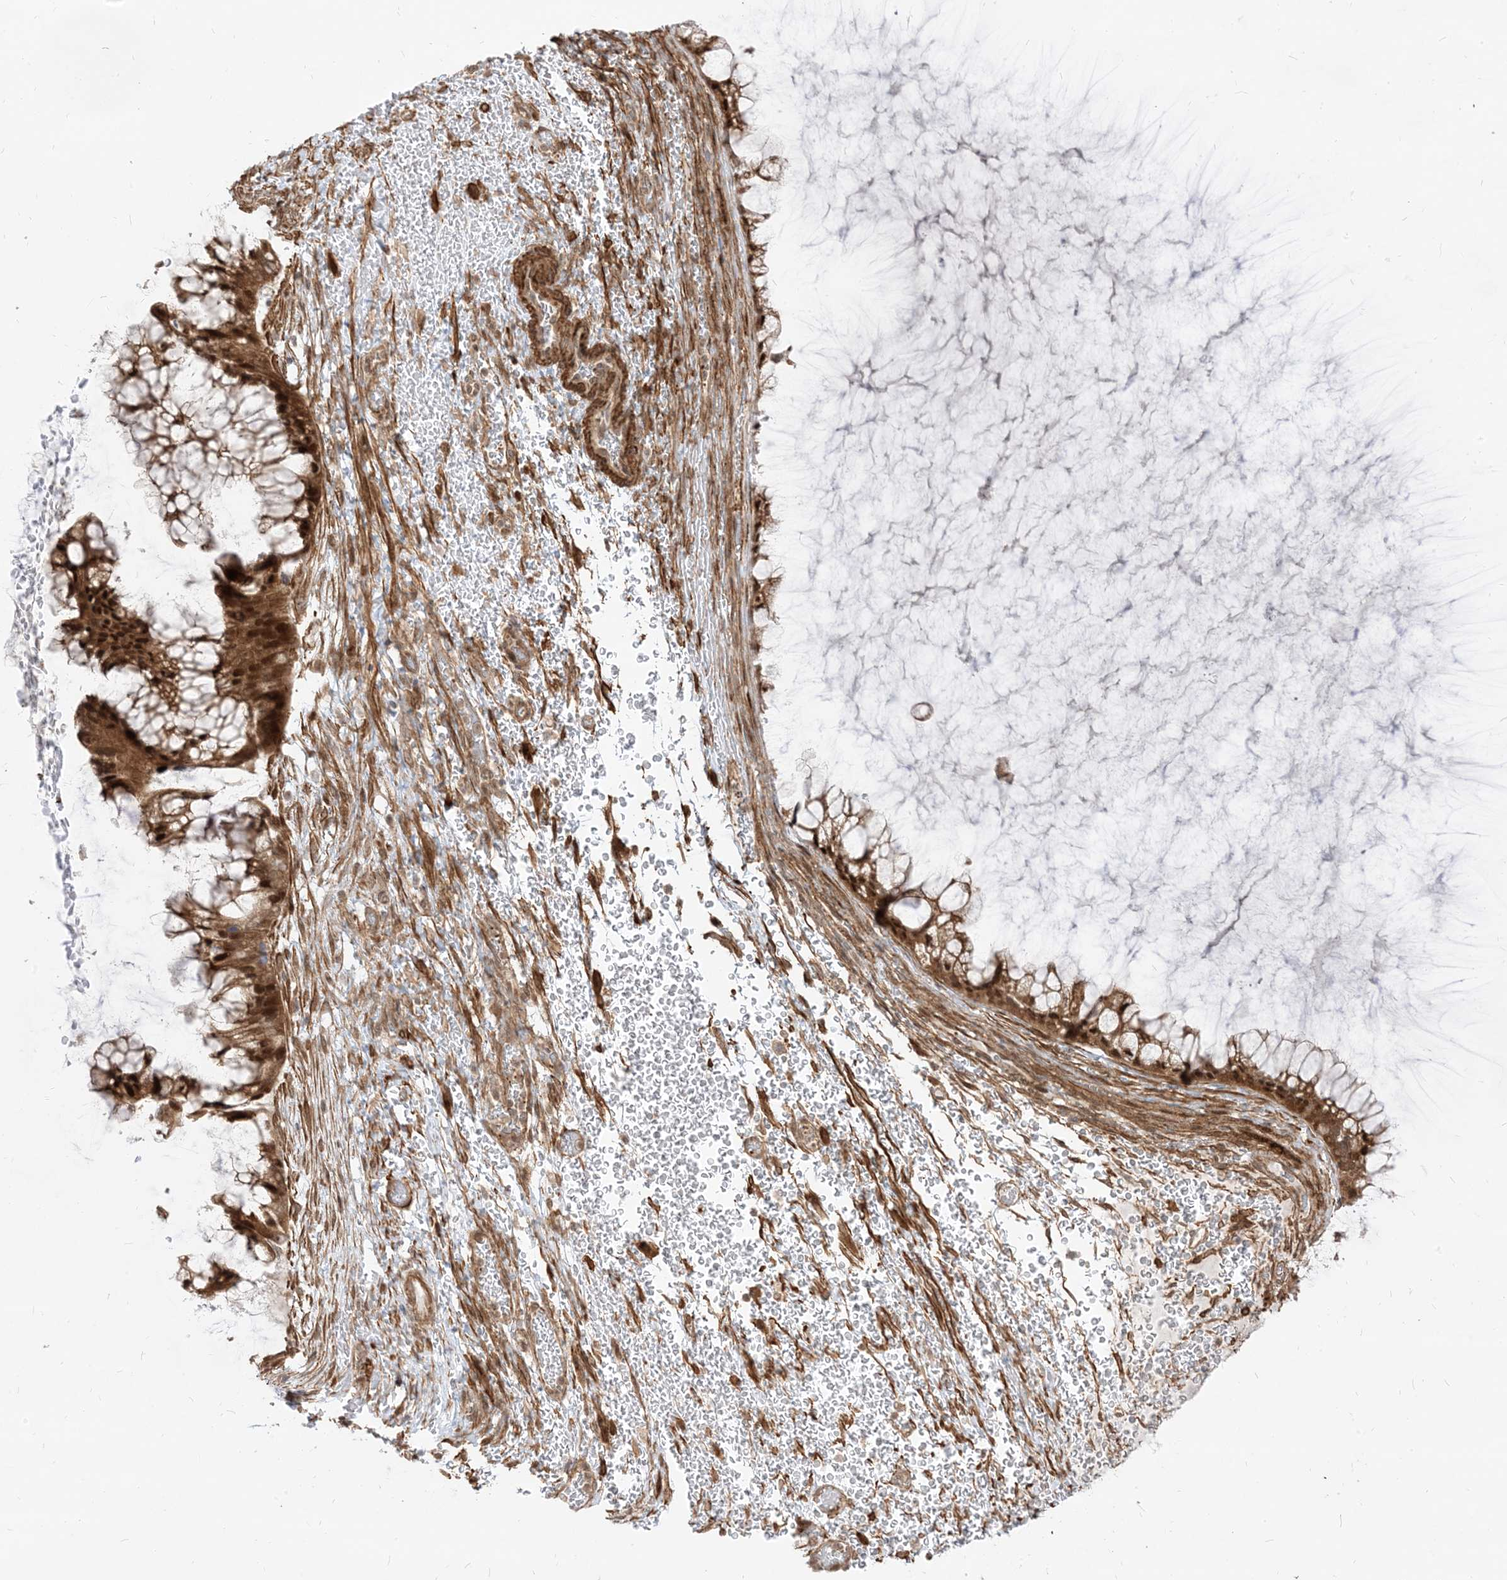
{"staining": {"intensity": "strong", "quantity": ">75%", "location": "cytoplasmic/membranous,nuclear"}, "tissue": "ovarian cancer", "cell_type": "Tumor cells", "image_type": "cancer", "snomed": [{"axis": "morphology", "description": "Cystadenocarcinoma, mucinous, NOS"}, {"axis": "topography", "description": "Ovary"}], "caption": "IHC photomicrograph of neoplastic tissue: ovarian mucinous cystadenocarcinoma stained using immunohistochemistry shows high levels of strong protein expression localized specifically in the cytoplasmic/membranous and nuclear of tumor cells, appearing as a cytoplasmic/membranous and nuclear brown color.", "gene": "TBCC", "patient": {"sex": "female", "age": 37}}